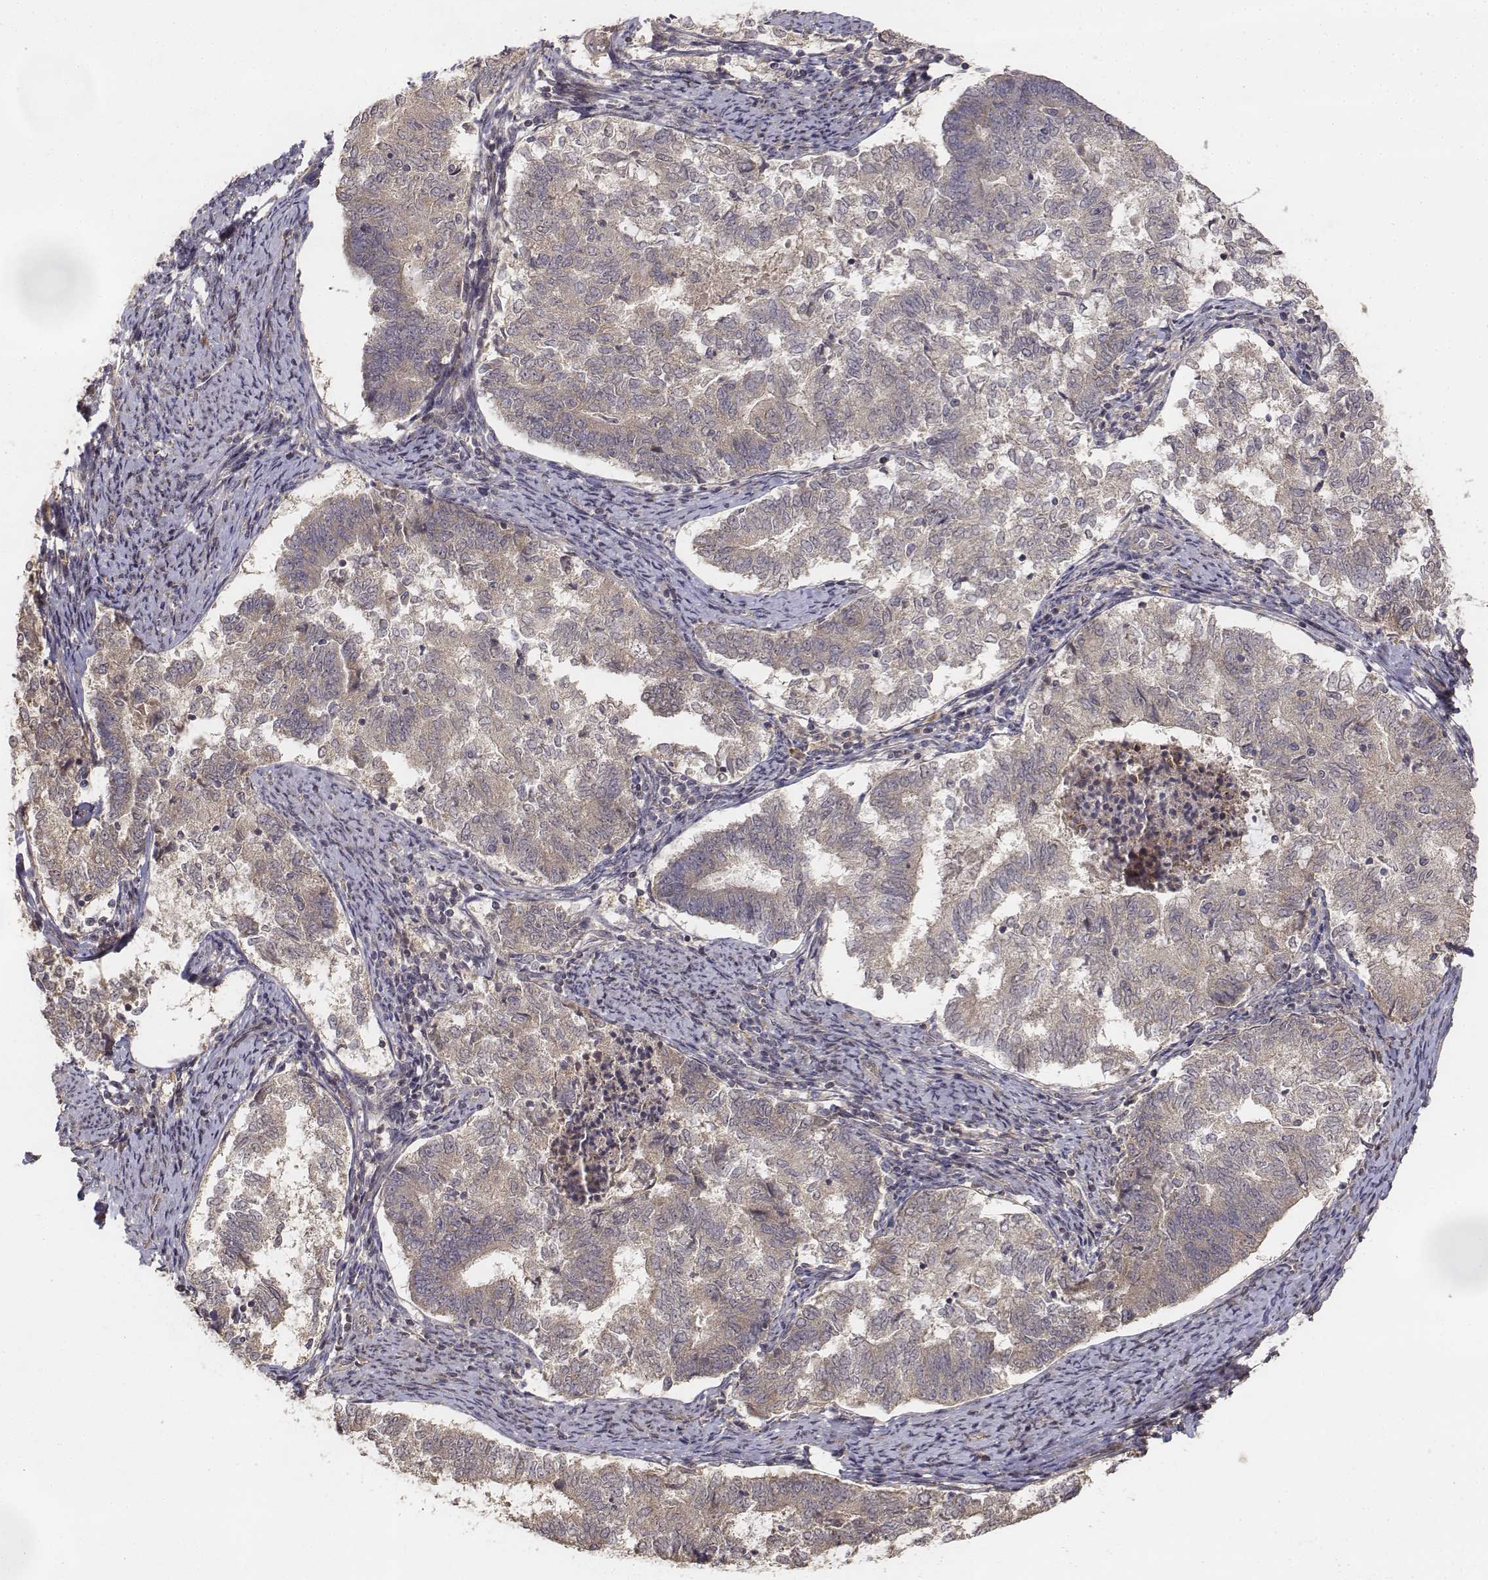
{"staining": {"intensity": "weak", "quantity": "<25%", "location": "cytoplasmic/membranous"}, "tissue": "endometrial cancer", "cell_type": "Tumor cells", "image_type": "cancer", "snomed": [{"axis": "morphology", "description": "Adenocarcinoma, NOS"}, {"axis": "topography", "description": "Endometrium"}], "caption": "Endometrial adenocarcinoma stained for a protein using IHC demonstrates no expression tumor cells.", "gene": "FBXO21", "patient": {"sex": "female", "age": 65}}